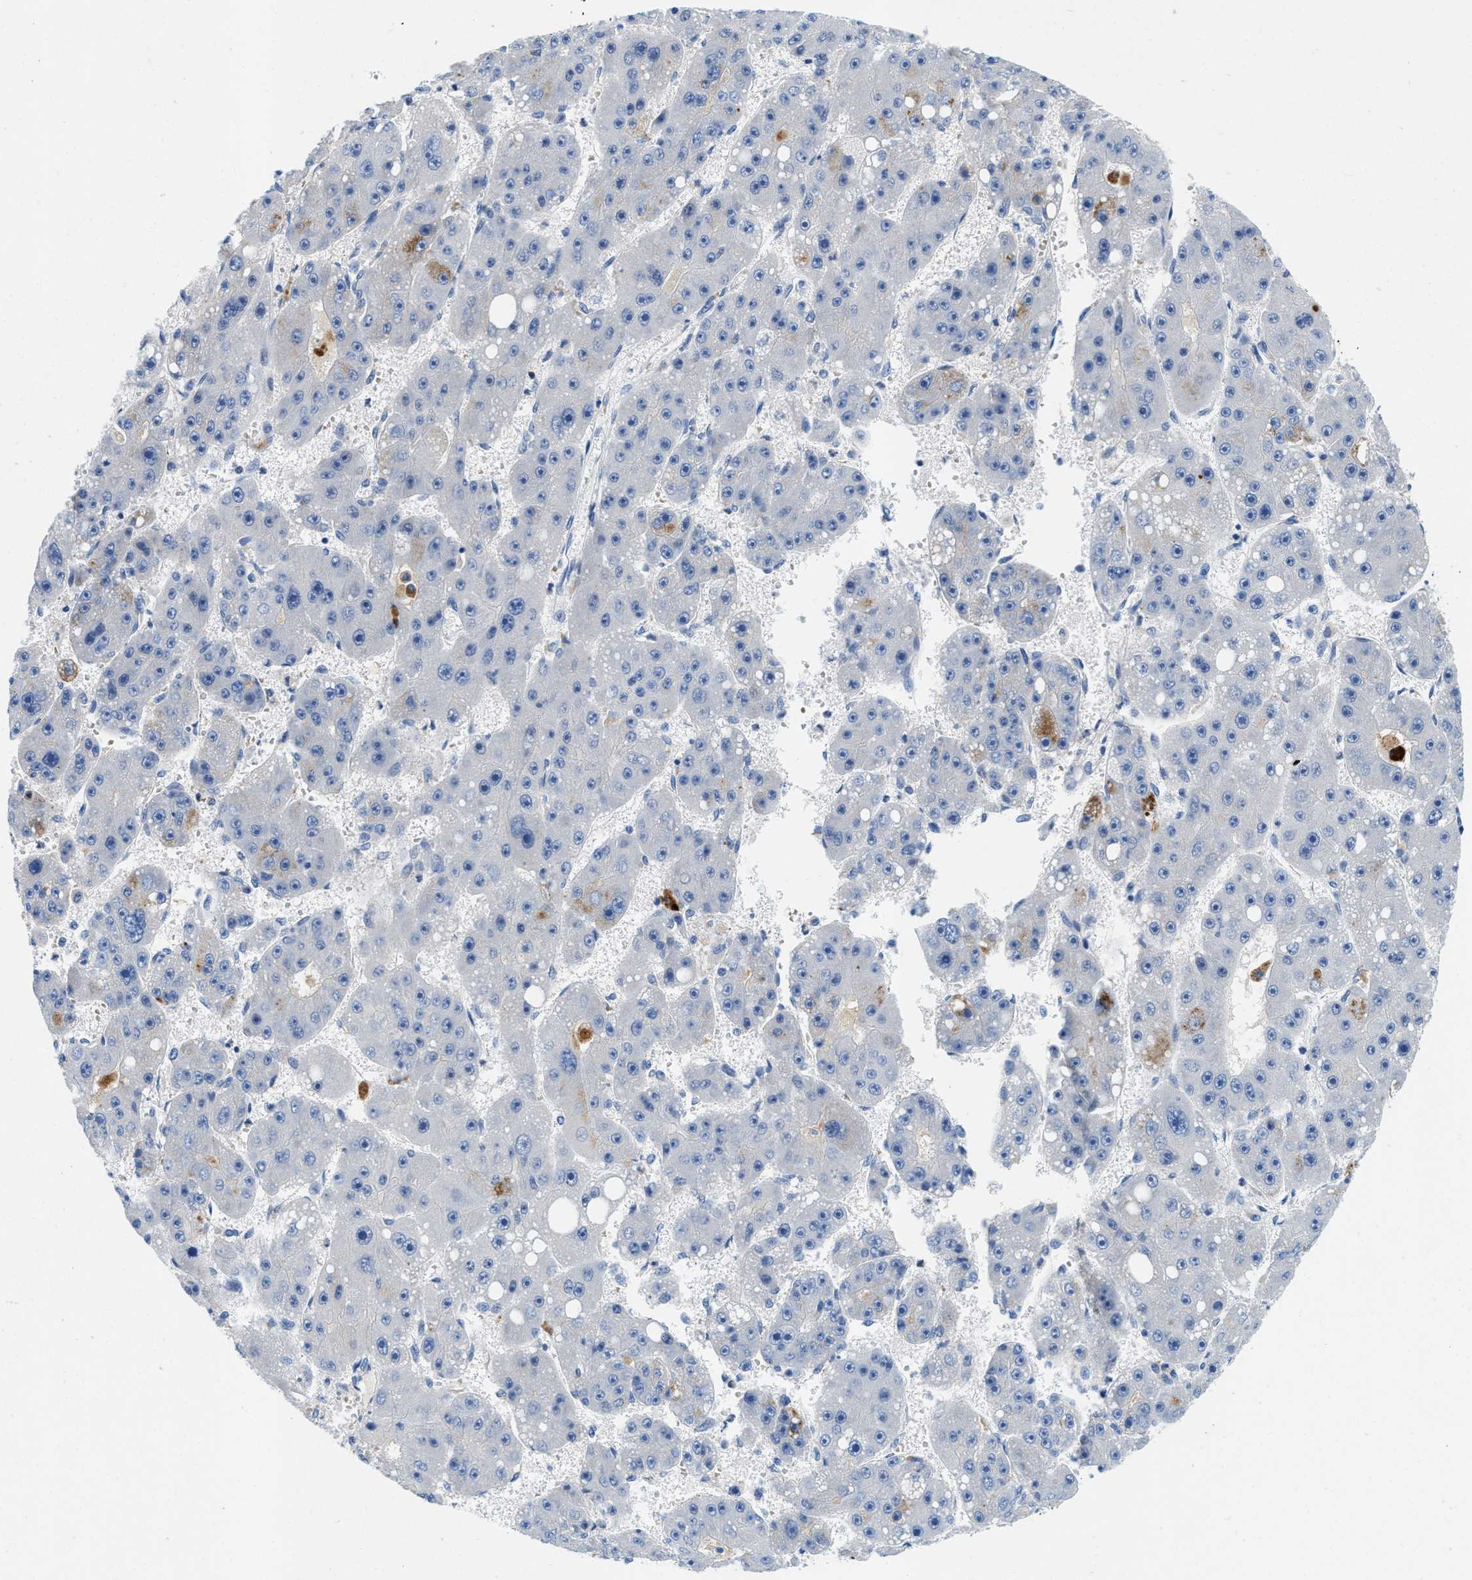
{"staining": {"intensity": "moderate", "quantity": "<25%", "location": "cytoplasmic/membranous"}, "tissue": "liver cancer", "cell_type": "Tumor cells", "image_type": "cancer", "snomed": [{"axis": "morphology", "description": "Carcinoma, Hepatocellular, NOS"}, {"axis": "topography", "description": "Liver"}], "caption": "Immunohistochemical staining of liver cancer shows low levels of moderate cytoplasmic/membranous staining in approximately <25% of tumor cells.", "gene": "TSPAN3", "patient": {"sex": "female", "age": 61}}